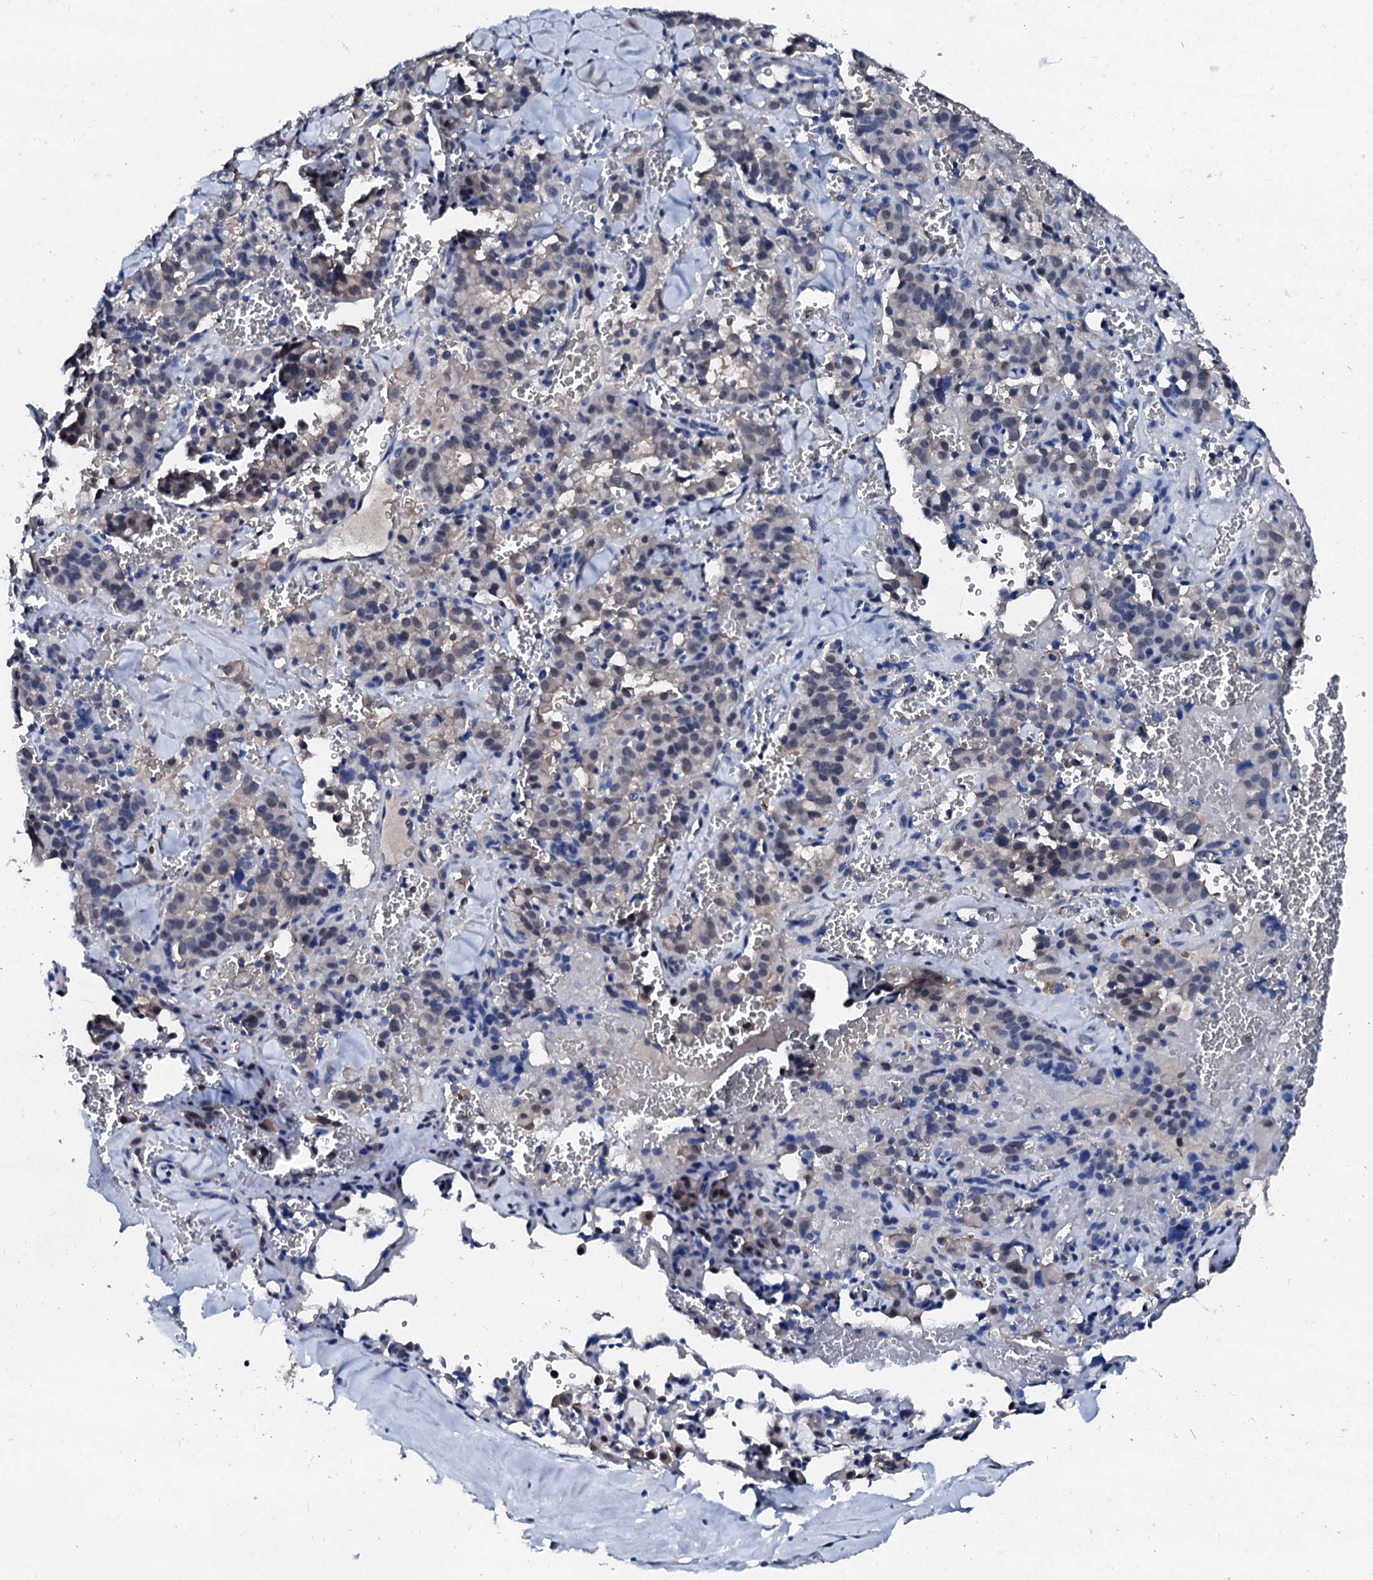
{"staining": {"intensity": "weak", "quantity": "25%-75%", "location": "nuclear"}, "tissue": "pancreatic cancer", "cell_type": "Tumor cells", "image_type": "cancer", "snomed": [{"axis": "morphology", "description": "Adenocarcinoma, NOS"}, {"axis": "topography", "description": "Pancreas"}], "caption": "The immunohistochemical stain labels weak nuclear expression in tumor cells of adenocarcinoma (pancreatic) tissue.", "gene": "CSN2", "patient": {"sex": "male", "age": 65}}